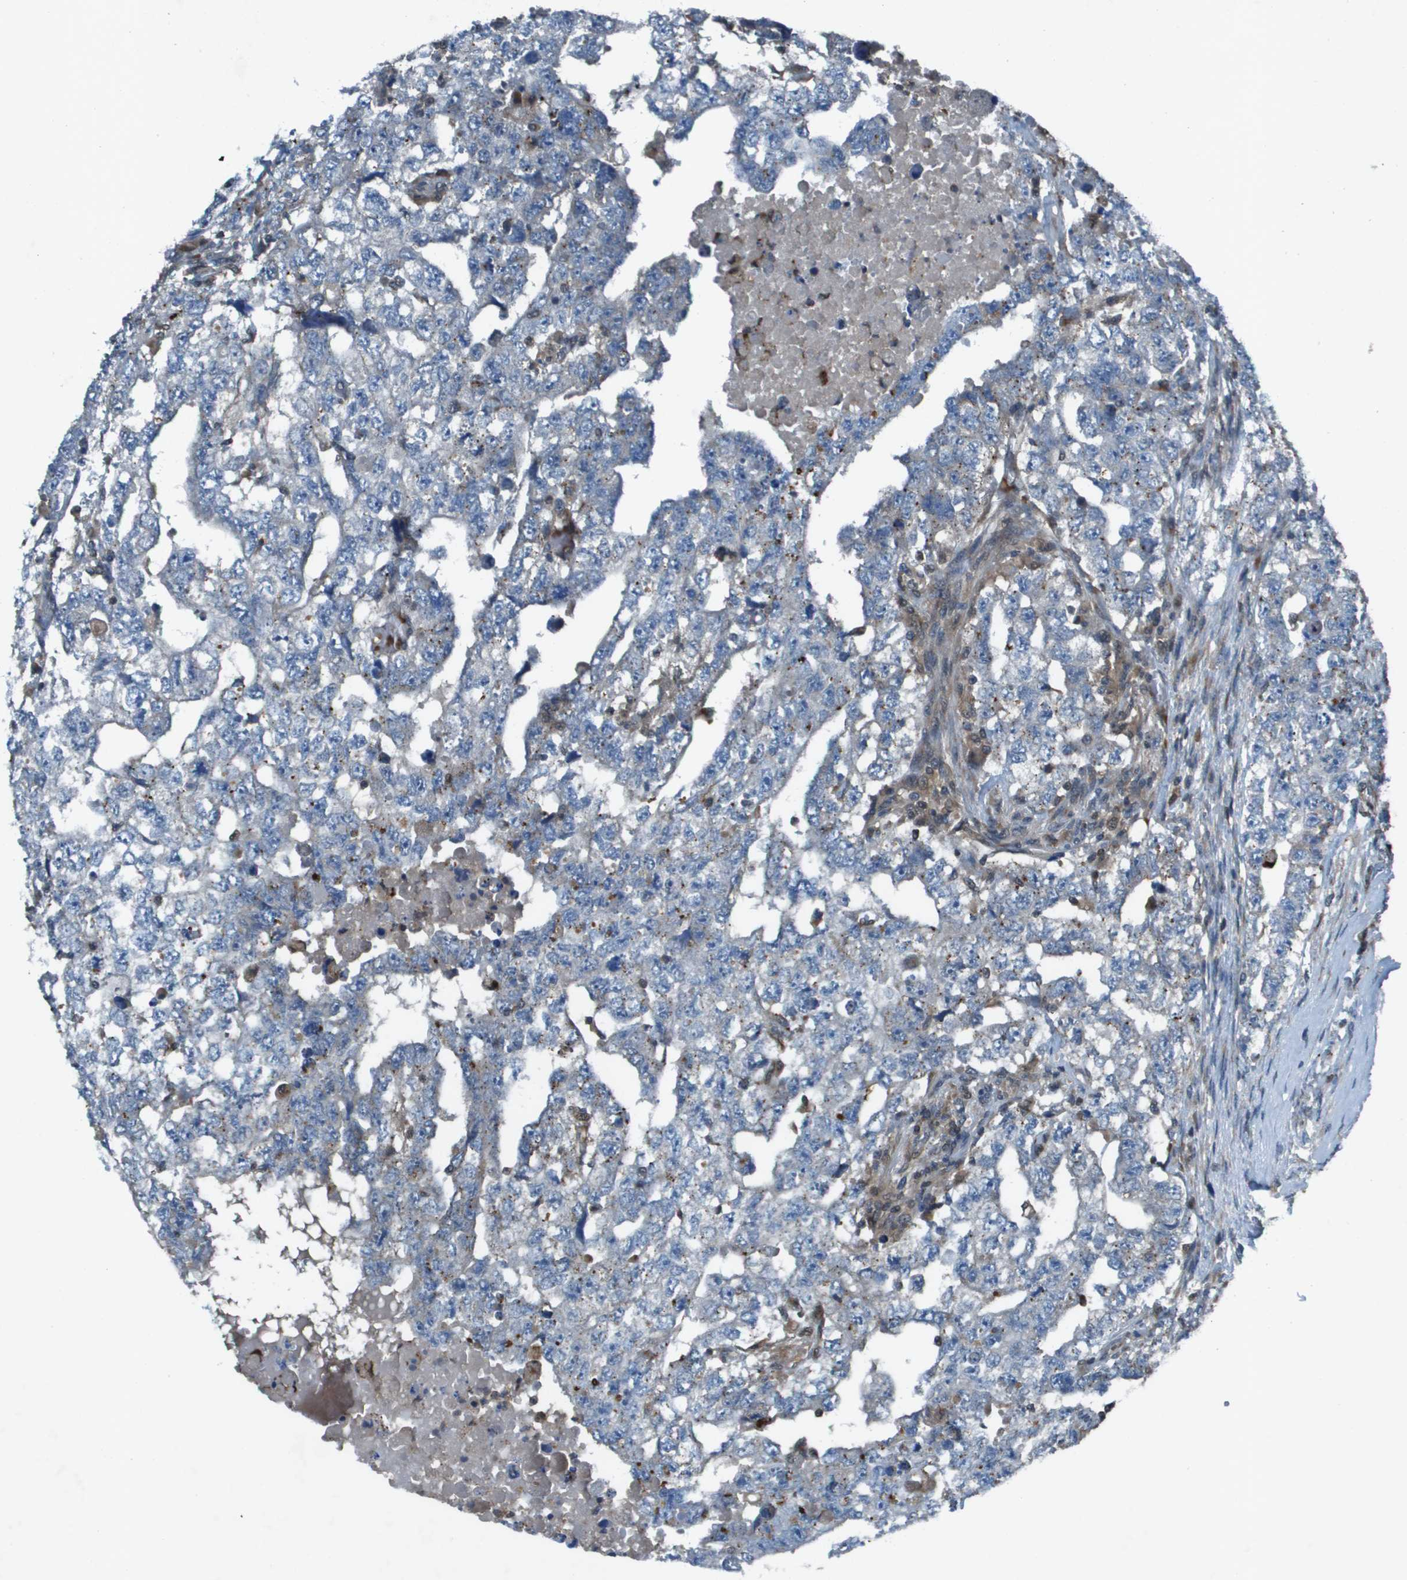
{"staining": {"intensity": "negative", "quantity": "none", "location": "none"}, "tissue": "testis cancer", "cell_type": "Tumor cells", "image_type": "cancer", "snomed": [{"axis": "morphology", "description": "Carcinoma, Embryonal, NOS"}, {"axis": "topography", "description": "Testis"}], "caption": "Image shows no protein staining in tumor cells of embryonal carcinoma (testis) tissue.", "gene": "CAMK4", "patient": {"sex": "male", "age": 36}}